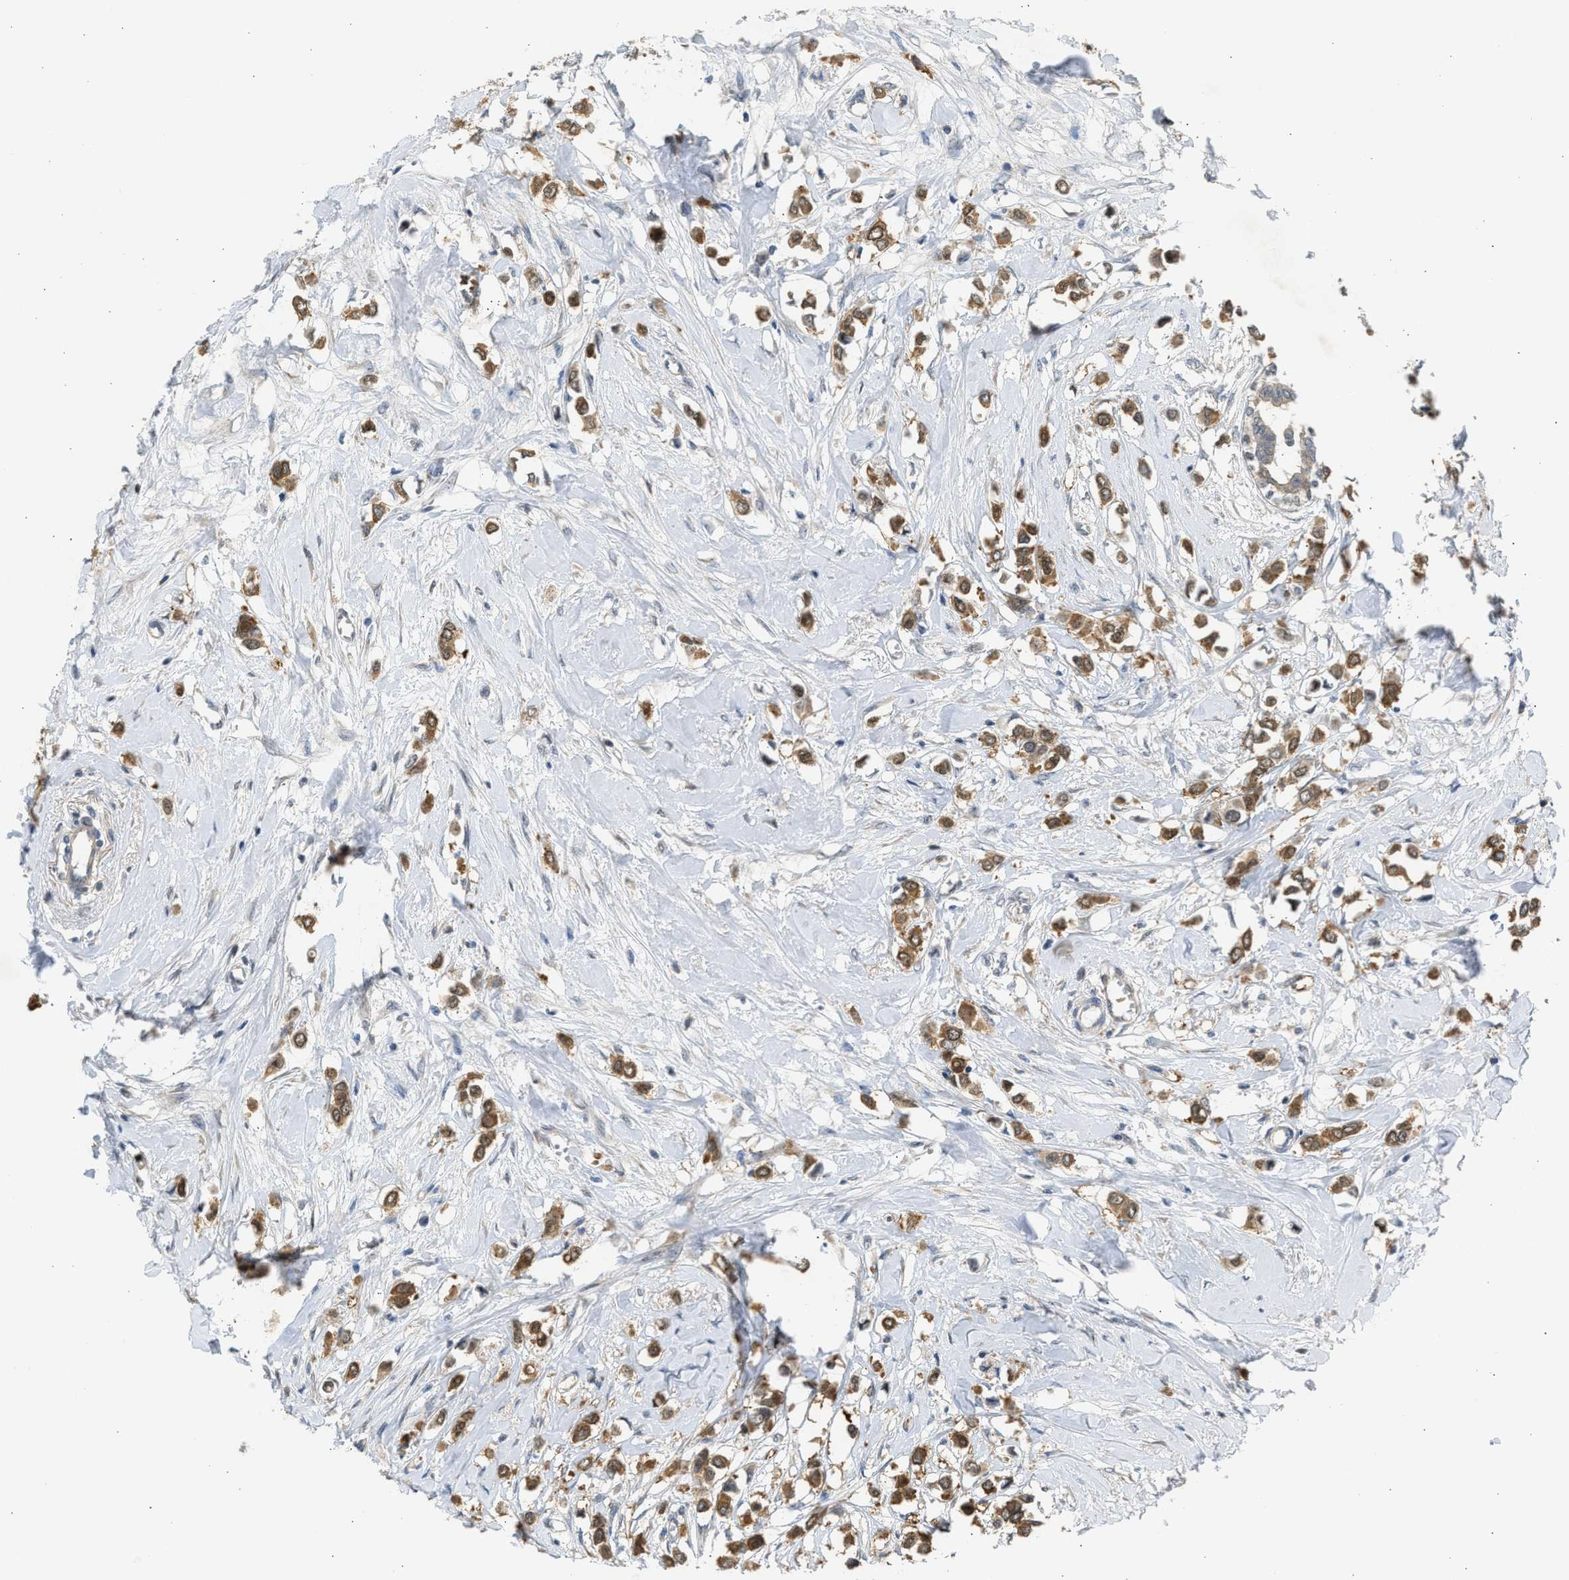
{"staining": {"intensity": "moderate", "quantity": ">75%", "location": "cytoplasmic/membranous"}, "tissue": "breast cancer", "cell_type": "Tumor cells", "image_type": "cancer", "snomed": [{"axis": "morphology", "description": "Lobular carcinoma"}, {"axis": "topography", "description": "Breast"}], "caption": "About >75% of tumor cells in breast lobular carcinoma exhibit moderate cytoplasmic/membranous protein staining as visualized by brown immunohistochemical staining.", "gene": "MAPK7", "patient": {"sex": "female", "age": 51}}